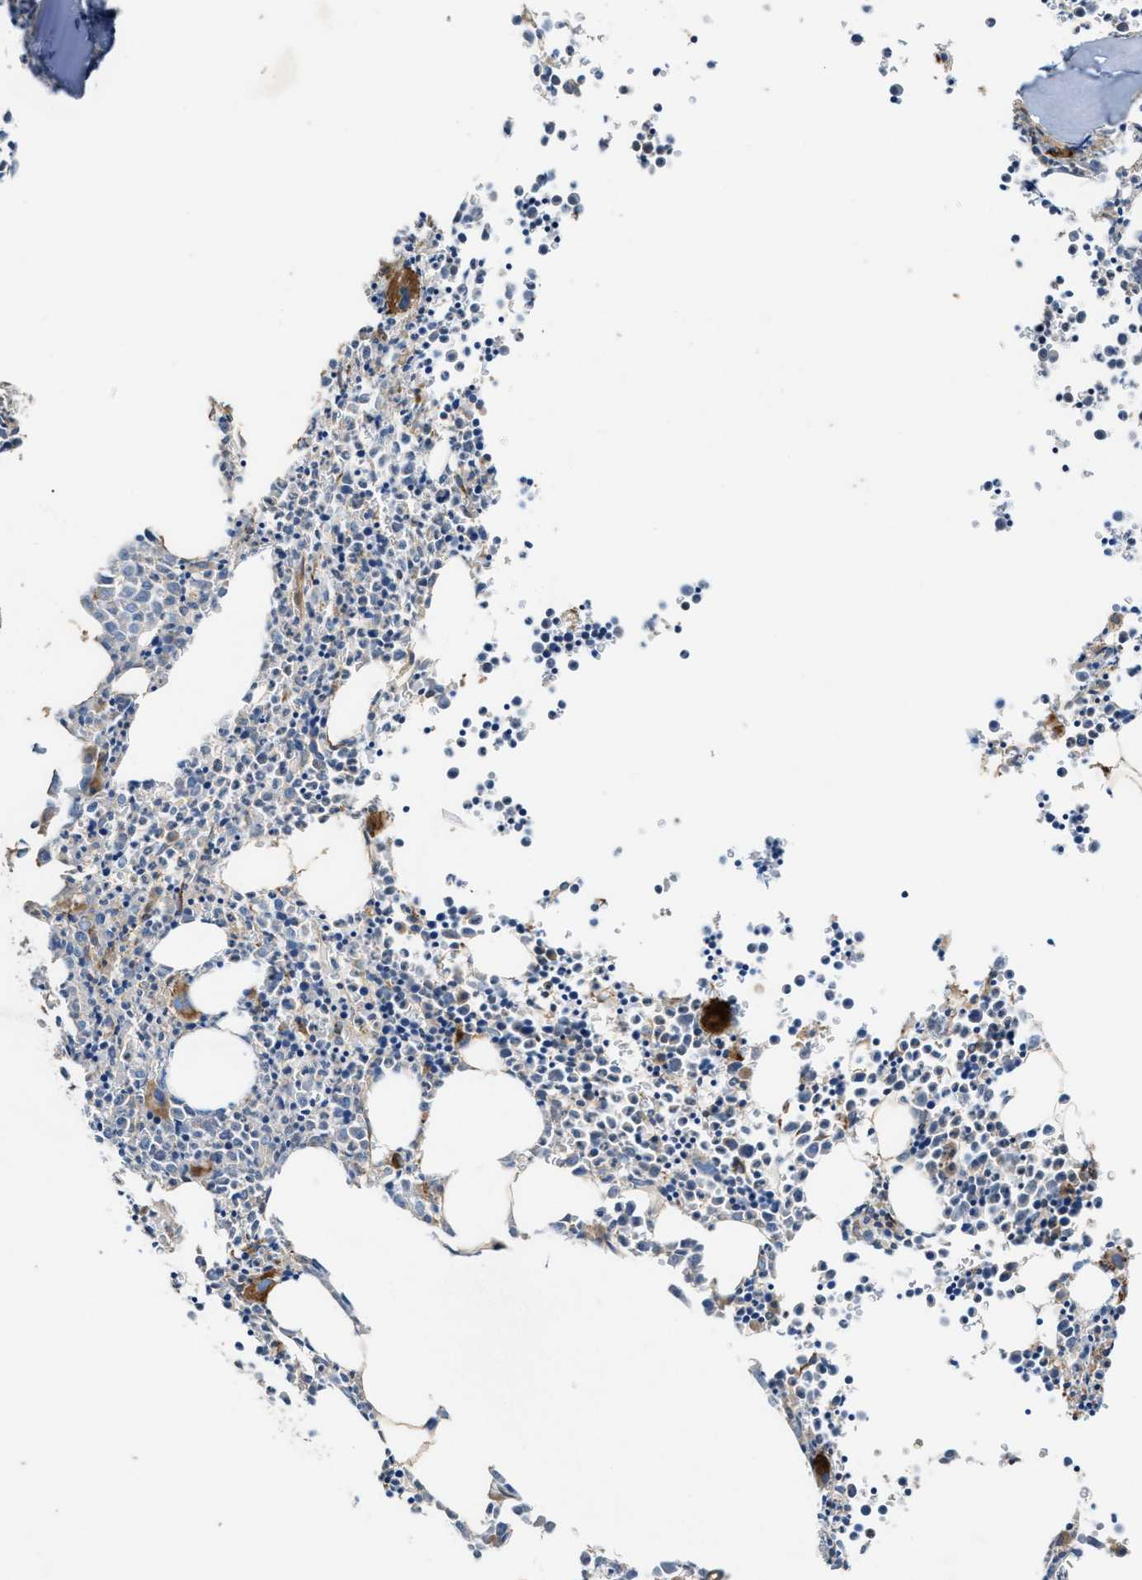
{"staining": {"intensity": "strong", "quantity": "25%-75%", "location": "cytoplasmic/membranous"}, "tissue": "bone marrow", "cell_type": "Hematopoietic cells", "image_type": "normal", "snomed": [{"axis": "morphology", "description": "Normal tissue, NOS"}, {"axis": "morphology", "description": "Inflammation, NOS"}, {"axis": "topography", "description": "Bone marrow"}], "caption": "Bone marrow was stained to show a protein in brown. There is high levels of strong cytoplasmic/membranous positivity in approximately 25%-75% of hematopoietic cells. The staining was performed using DAB (3,3'-diaminobenzidine) to visualize the protein expression in brown, while the nuclei were stained in blue with hematoxylin (Magnification: 20x).", "gene": "EGLN1", "patient": {"sex": "male", "age": 31}}